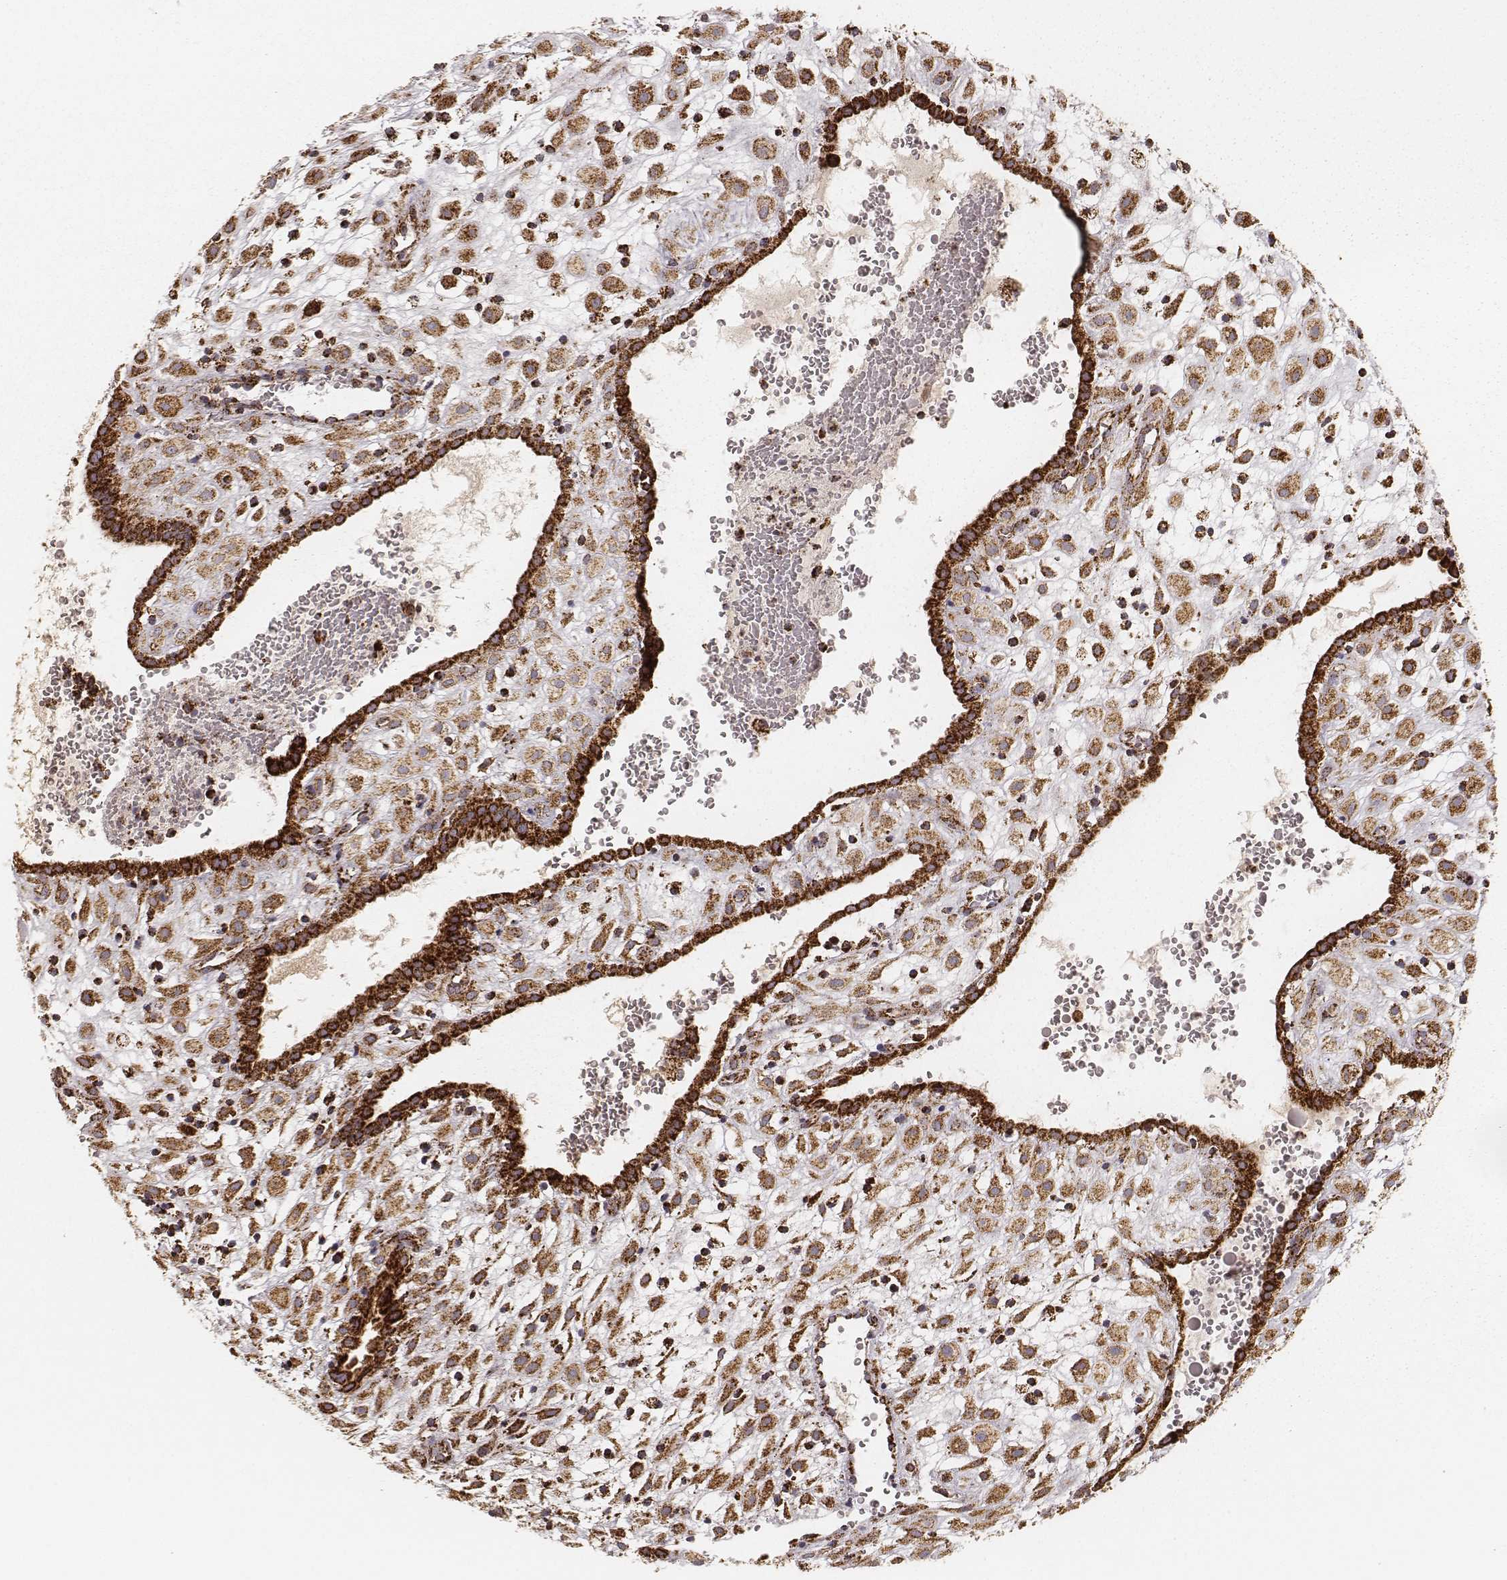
{"staining": {"intensity": "strong", "quantity": ">75%", "location": "cytoplasmic/membranous"}, "tissue": "placenta", "cell_type": "Decidual cells", "image_type": "normal", "snomed": [{"axis": "morphology", "description": "Normal tissue, NOS"}, {"axis": "topography", "description": "Placenta"}], "caption": "High-magnification brightfield microscopy of normal placenta stained with DAB (3,3'-diaminobenzidine) (brown) and counterstained with hematoxylin (blue). decidual cells exhibit strong cytoplasmic/membranous staining is identified in approximately>75% of cells.", "gene": "CS", "patient": {"sex": "female", "age": 24}}